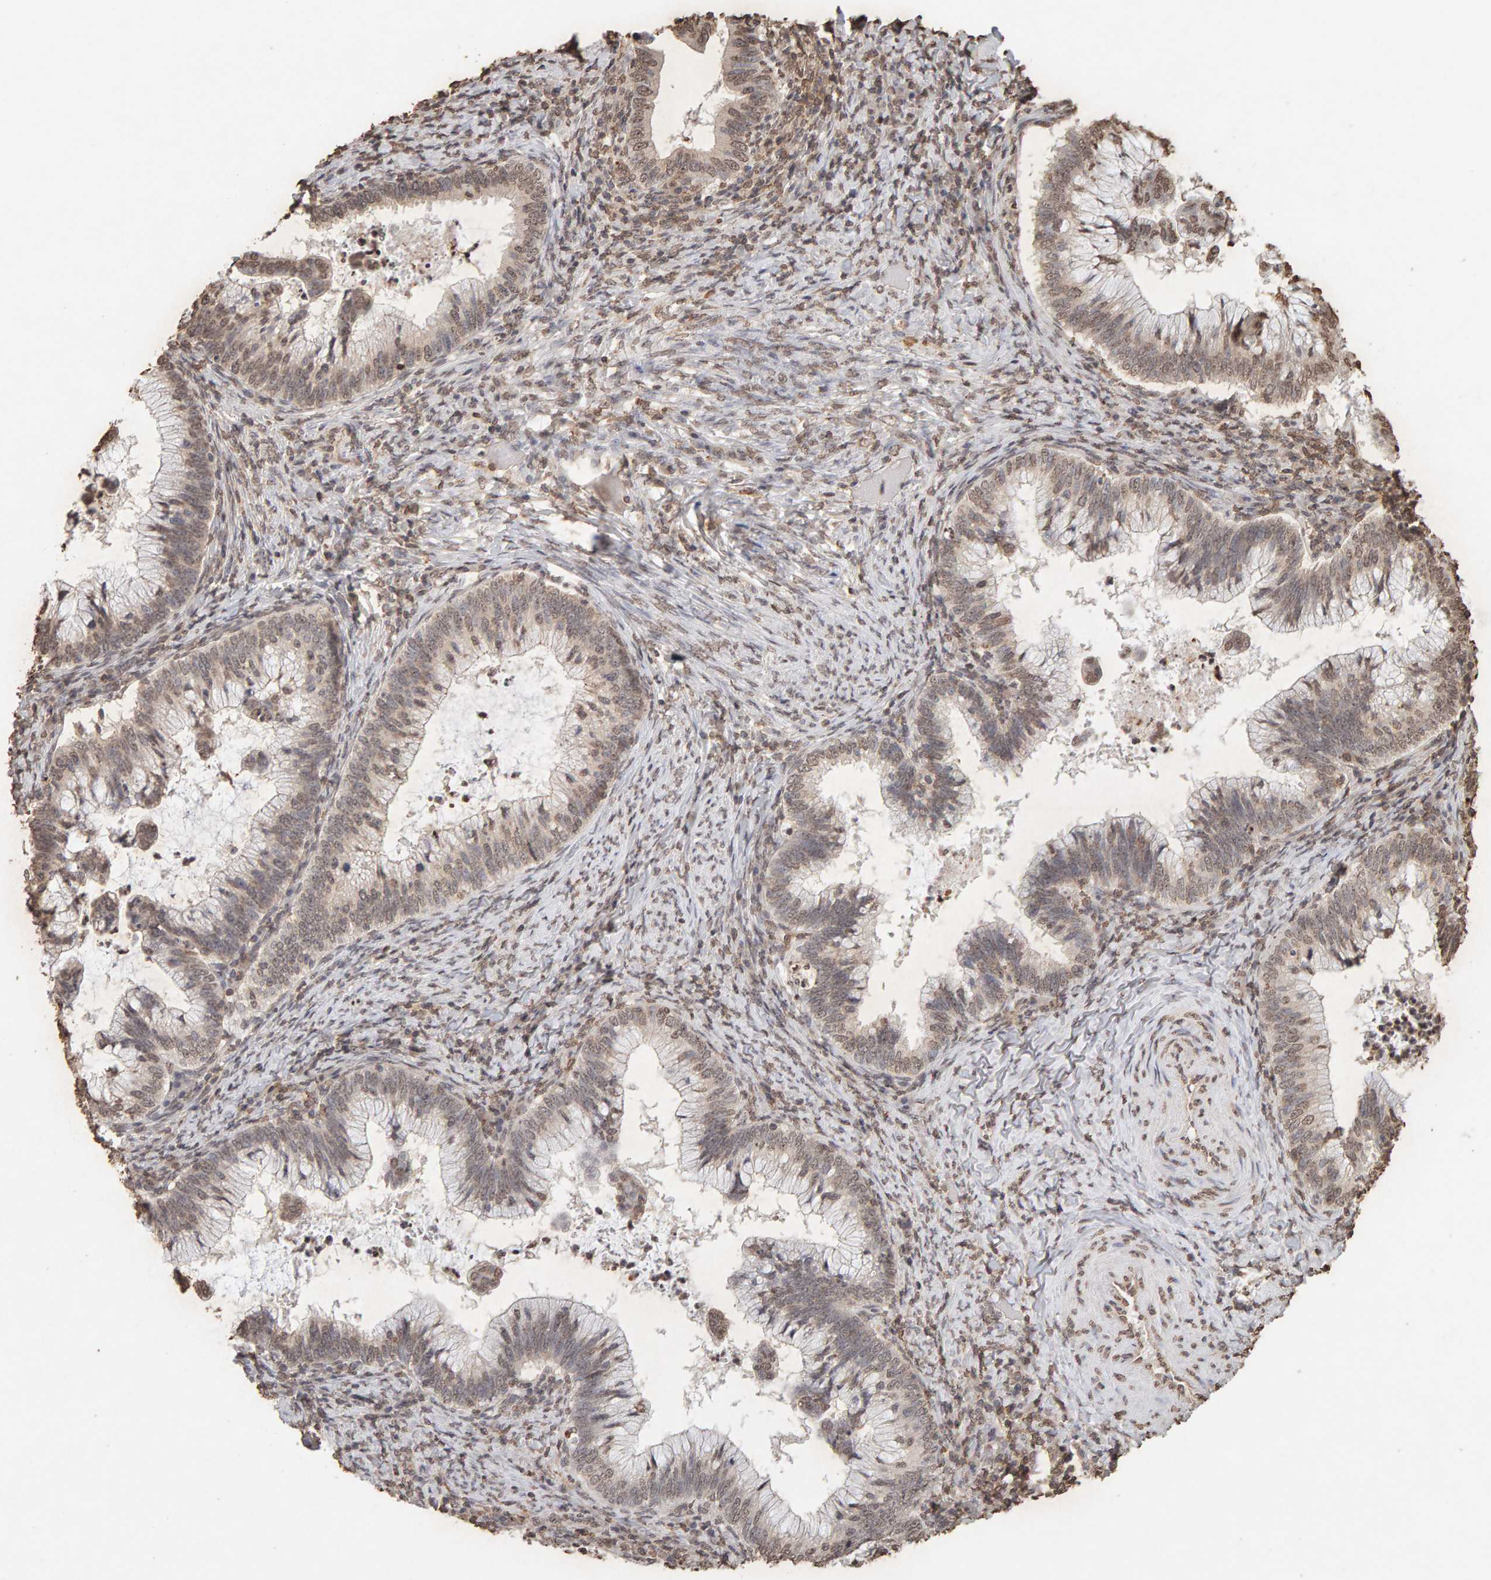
{"staining": {"intensity": "weak", "quantity": ">75%", "location": "cytoplasmic/membranous,nuclear"}, "tissue": "cervical cancer", "cell_type": "Tumor cells", "image_type": "cancer", "snomed": [{"axis": "morphology", "description": "Adenocarcinoma, NOS"}, {"axis": "topography", "description": "Cervix"}], "caption": "Adenocarcinoma (cervical) stained for a protein (brown) shows weak cytoplasmic/membranous and nuclear positive positivity in approximately >75% of tumor cells.", "gene": "DNAJB5", "patient": {"sex": "female", "age": 36}}